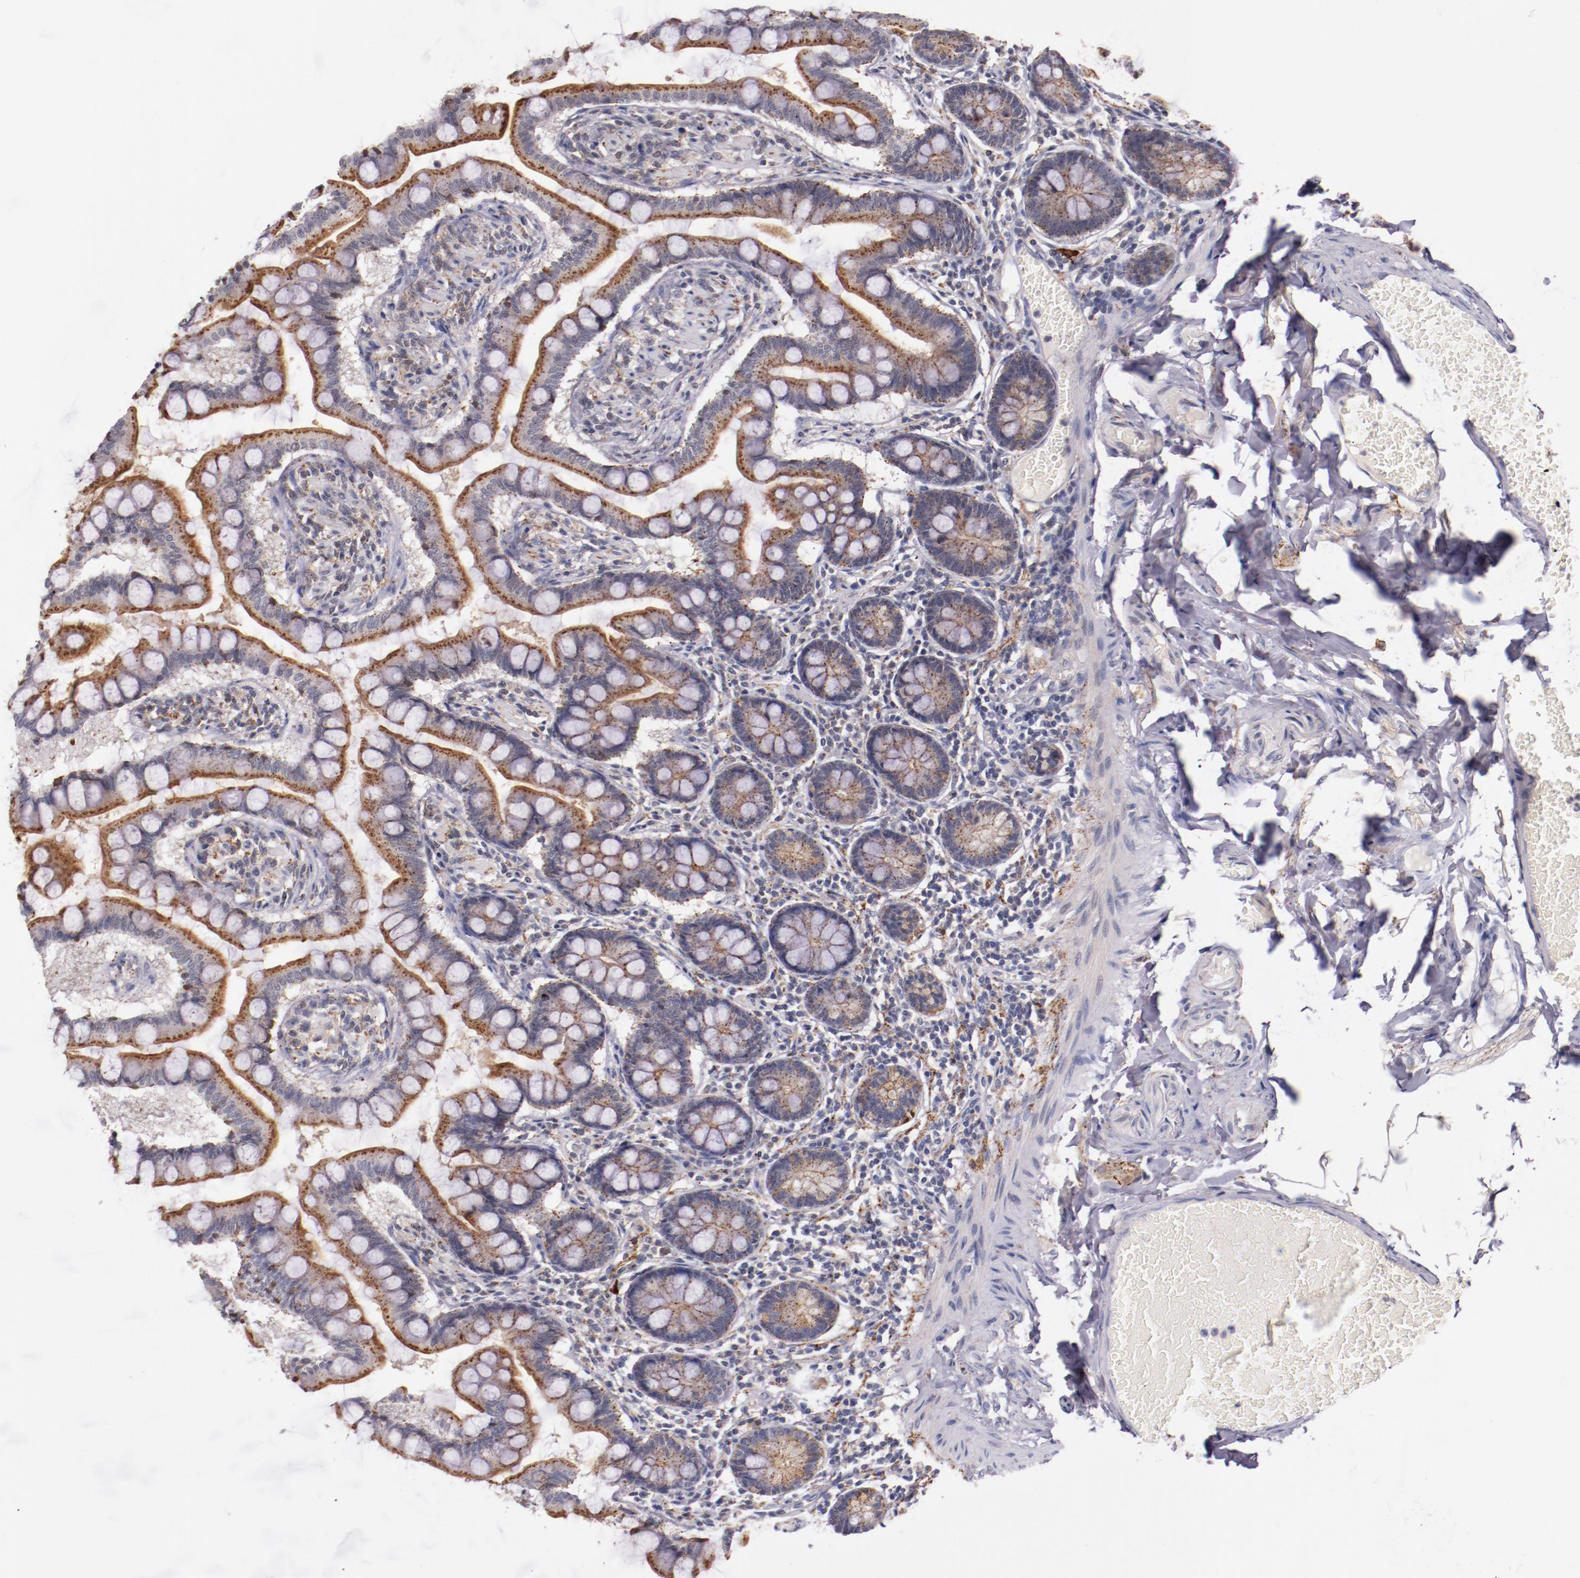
{"staining": {"intensity": "moderate", "quantity": "25%-75%", "location": "cytoplasmic/membranous"}, "tissue": "small intestine", "cell_type": "Glandular cells", "image_type": "normal", "snomed": [{"axis": "morphology", "description": "Normal tissue, NOS"}, {"axis": "topography", "description": "Small intestine"}], "caption": "Protein expression analysis of unremarkable small intestine exhibits moderate cytoplasmic/membranous staining in about 25%-75% of glandular cells.", "gene": "SYP", "patient": {"sex": "male", "age": 41}}